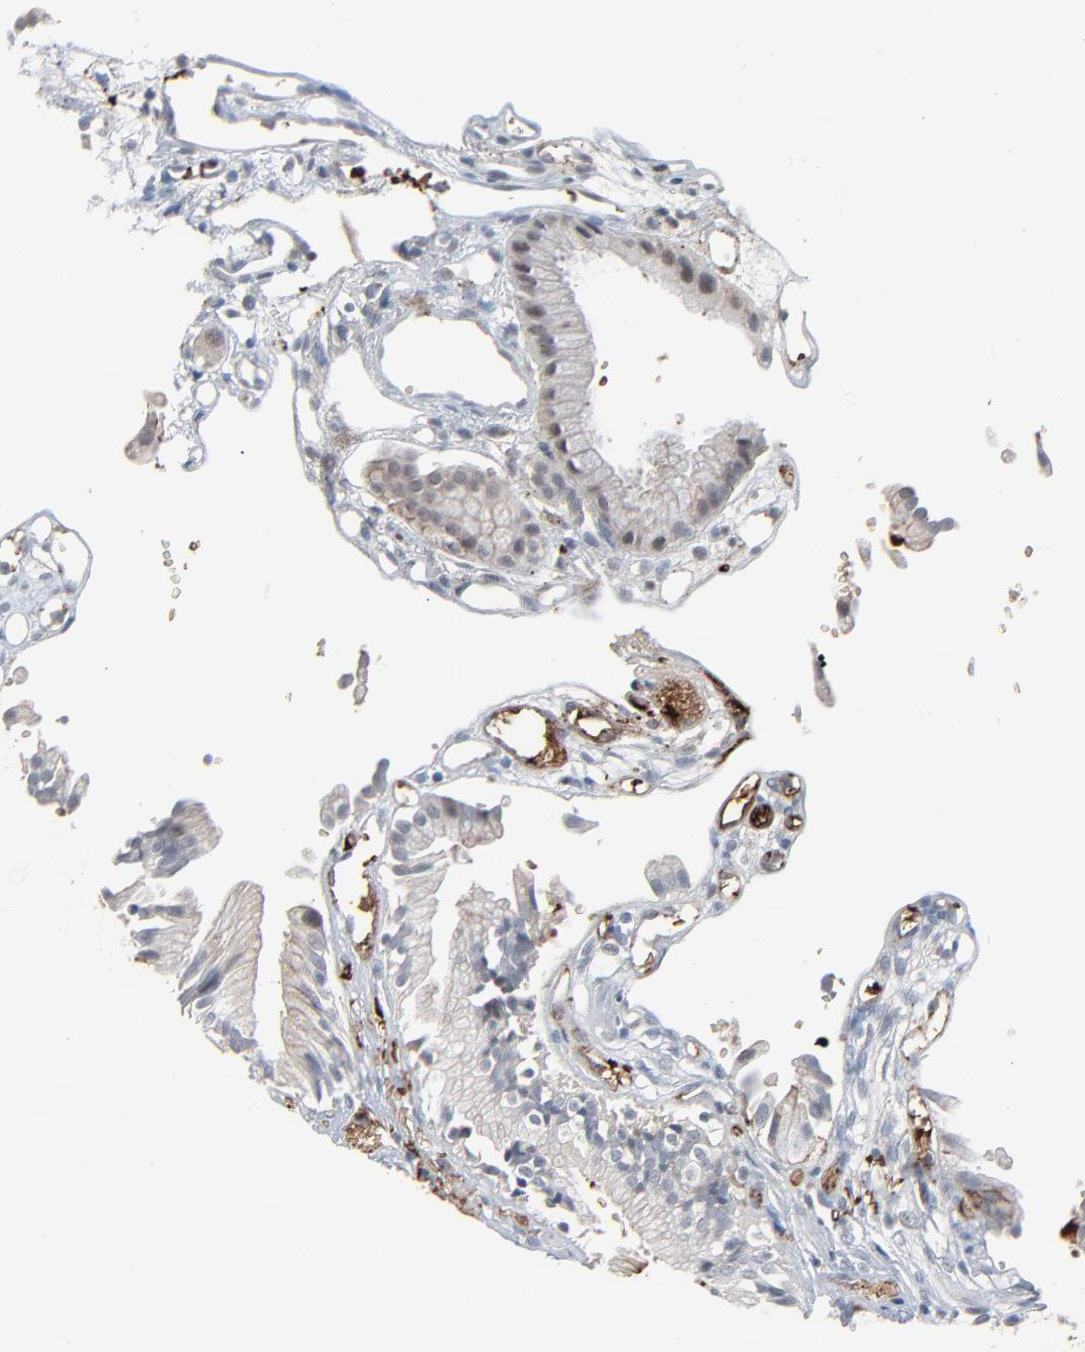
{"staining": {"intensity": "negative", "quantity": "none", "location": "none"}, "tissue": "gallbladder", "cell_type": "Glandular cells", "image_type": "normal", "snomed": [{"axis": "morphology", "description": "Normal tissue, NOS"}, {"axis": "topography", "description": "Gallbladder"}], "caption": "Immunohistochemical staining of unremarkable gallbladder reveals no significant staining in glandular cells. (DAB immunohistochemistry (IHC) visualized using brightfield microscopy, high magnification).", "gene": "SAGE1", "patient": {"sex": "male", "age": 65}}